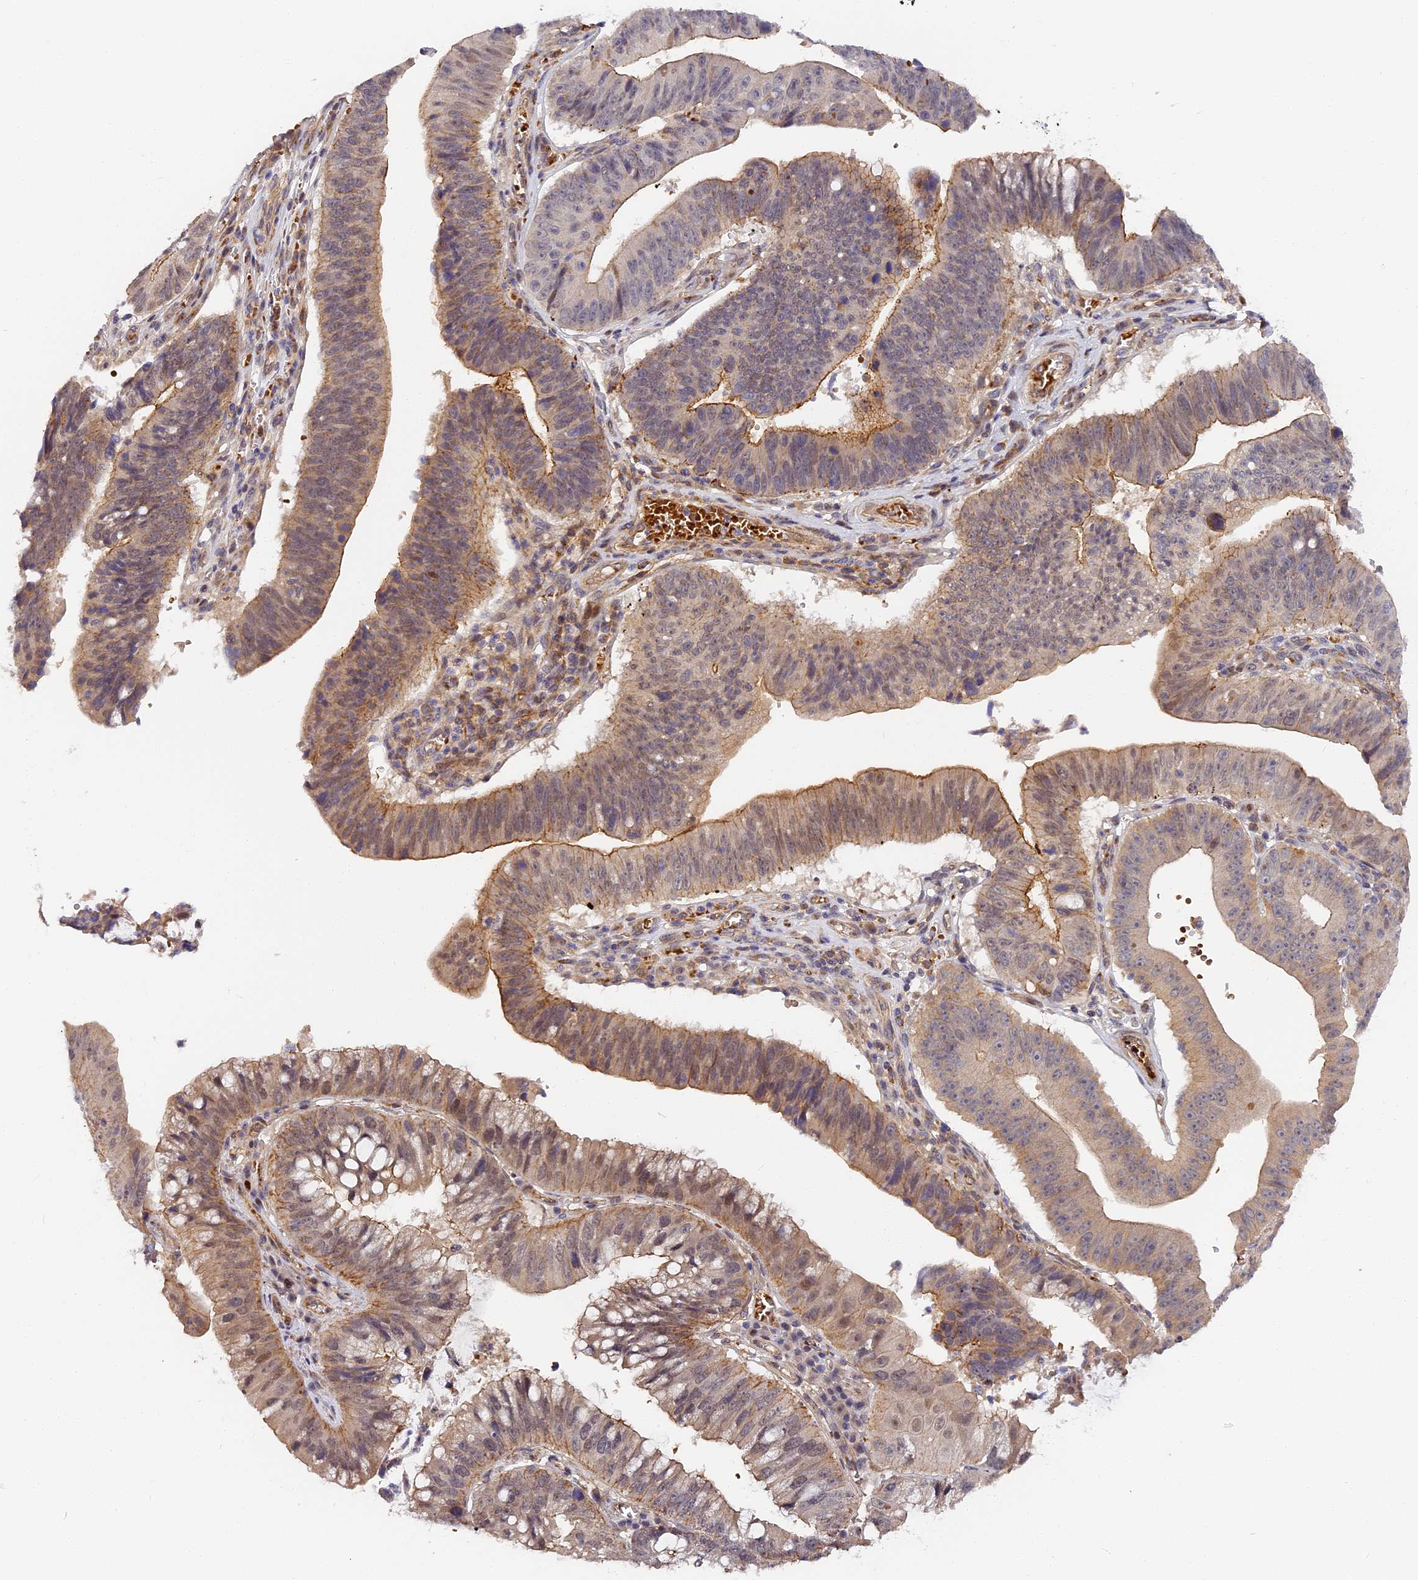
{"staining": {"intensity": "moderate", "quantity": "25%-75%", "location": "cytoplasmic/membranous"}, "tissue": "stomach cancer", "cell_type": "Tumor cells", "image_type": "cancer", "snomed": [{"axis": "morphology", "description": "Adenocarcinoma, NOS"}, {"axis": "topography", "description": "Stomach"}], "caption": "This is a micrograph of immunohistochemistry staining of stomach cancer, which shows moderate positivity in the cytoplasmic/membranous of tumor cells.", "gene": "MISP3", "patient": {"sex": "male", "age": 59}}